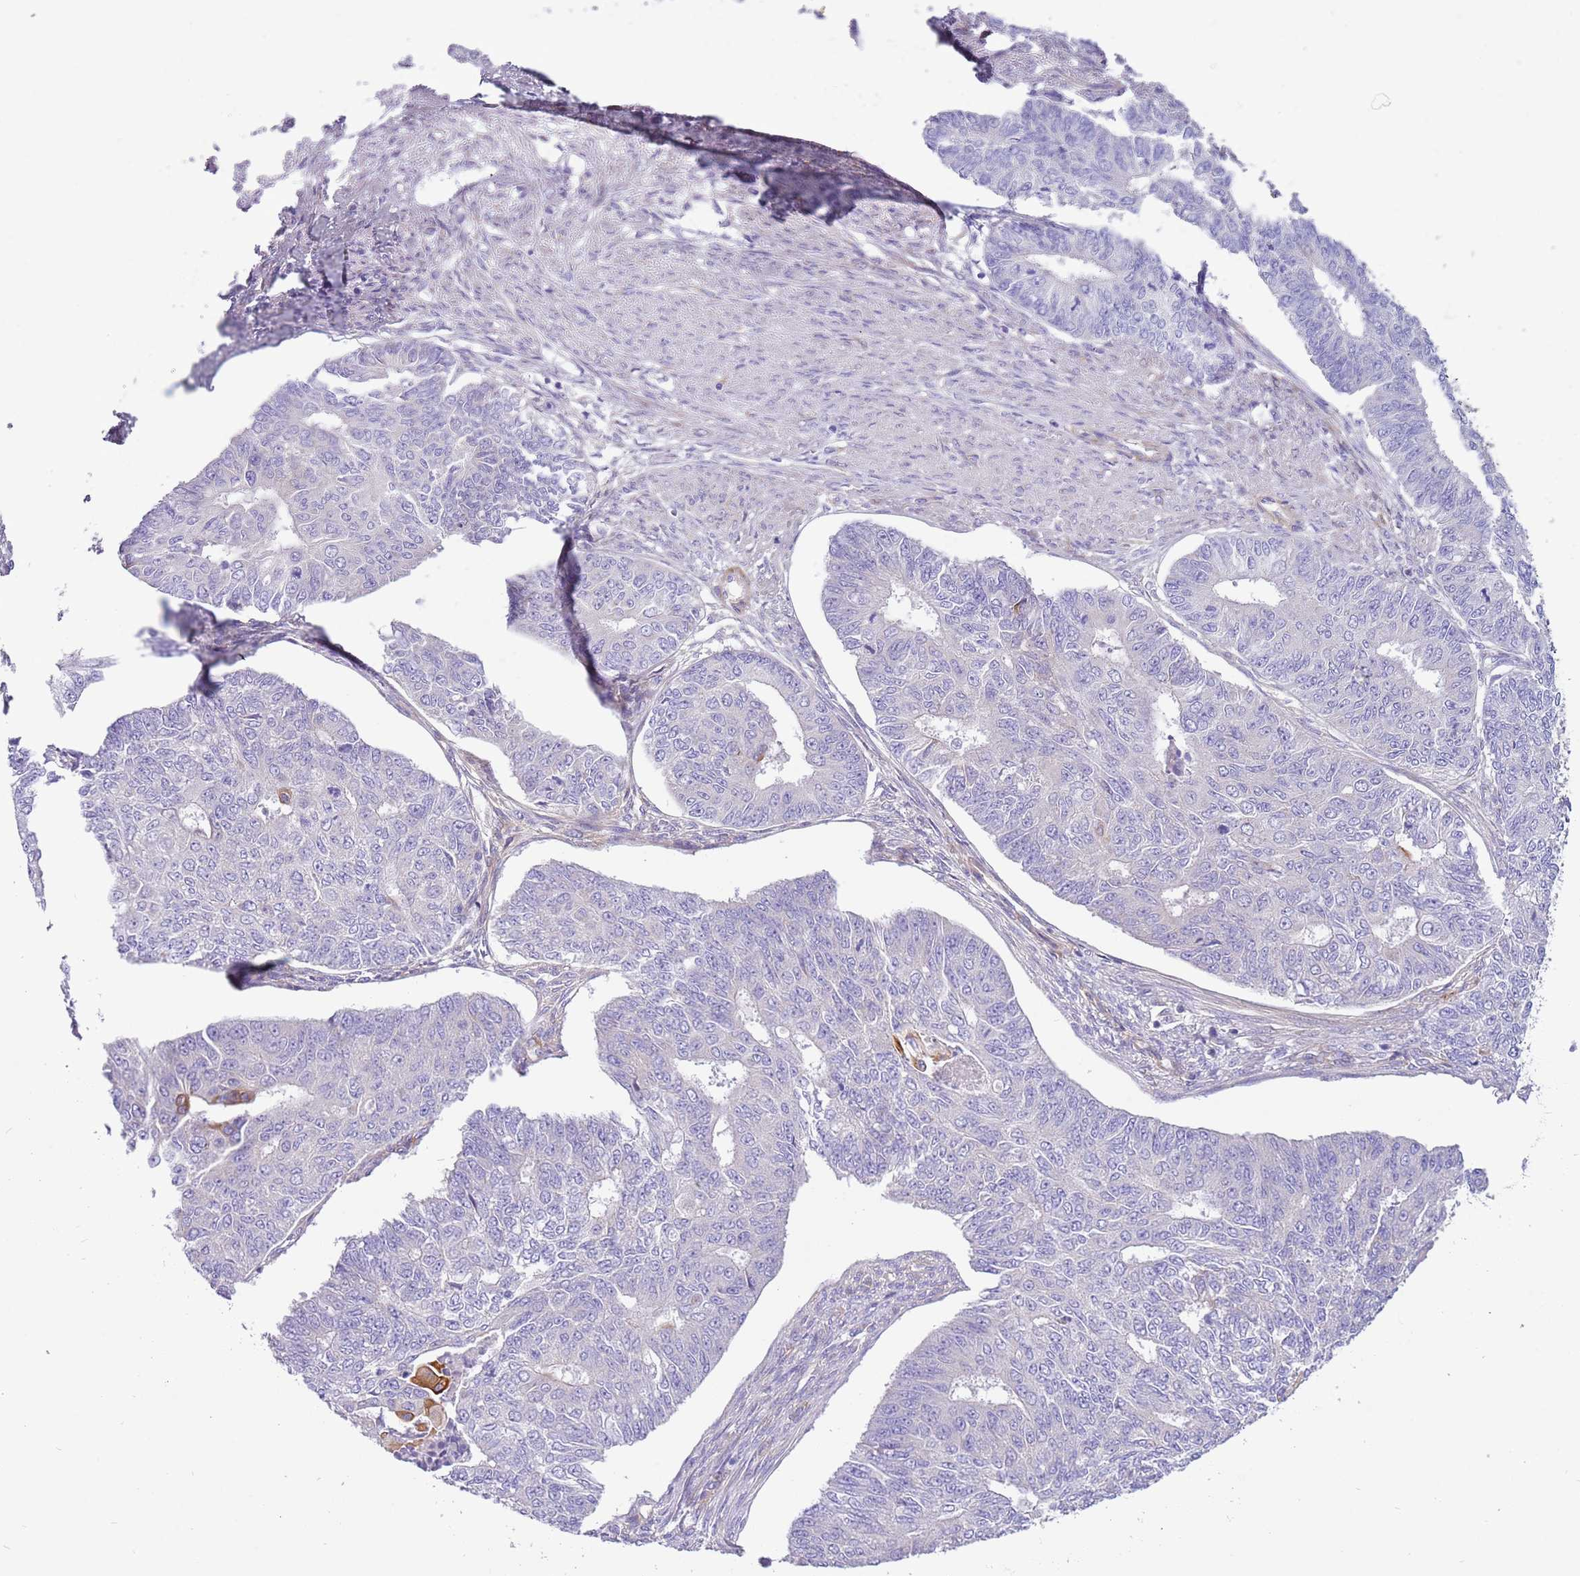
{"staining": {"intensity": "negative", "quantity": "none", "location": "none"}, "tissue": "endometrial cancer", "cell_type": "Tumor cells", "image_type": "cancer", "snomed": [{"axis": "morphology", "description": "Adenocarcinoma, NOS"}, {"axis": "topography", "description": "Endometrium"}], "caption": "A micrograph of endometrial cancer stained for a protein demonstrates no brown staining in tumor cells. (Immunohistochemistry, brightfield microscopy, high magnification).", "gene": "SERINC3", "patient": {"sex": "female", "age": 32}}